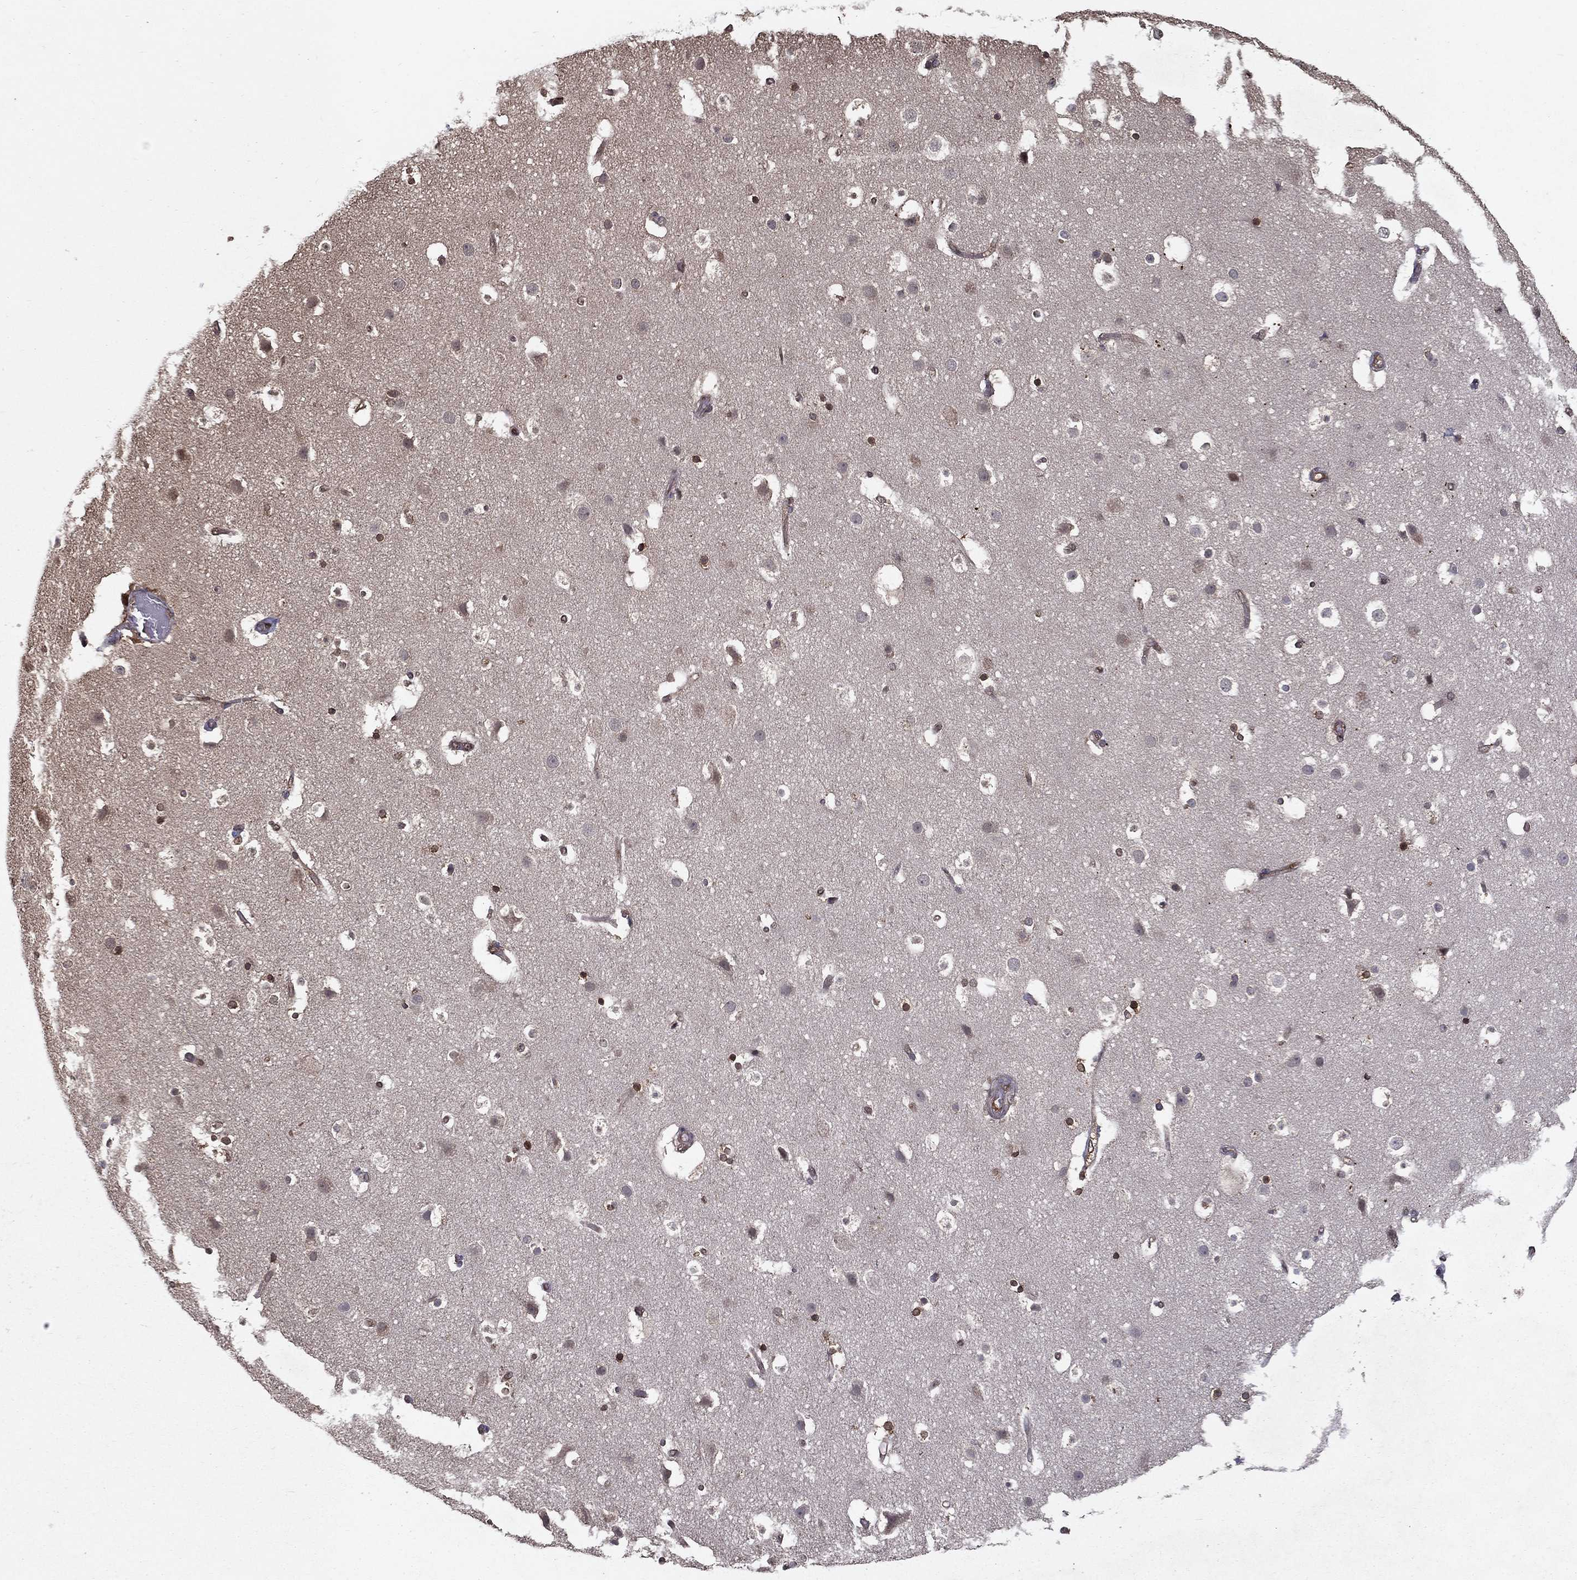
{"staining": {"intensity": "moderate", "quantity": "<25%", "location": "cytoplasmic/membranous"}, "tissue": "cerebral cortex", "cell_type": "Endothelial cells", "image_type": "normal", "snomed": [{"axis": "morphology", "description": "Normal tissue, NOS"}, {"axis": "topography", "description": "Cerebral cortex"}], "caption": "Unremarkable cerebral cortex displays moderate cytoplasmic/membranous positivity in about <25% of endothelial cells (IHC, brightfield microscopy, high magnification)..", "gene": "CERS2", "patient": {"sex": "female", "age": 52}}